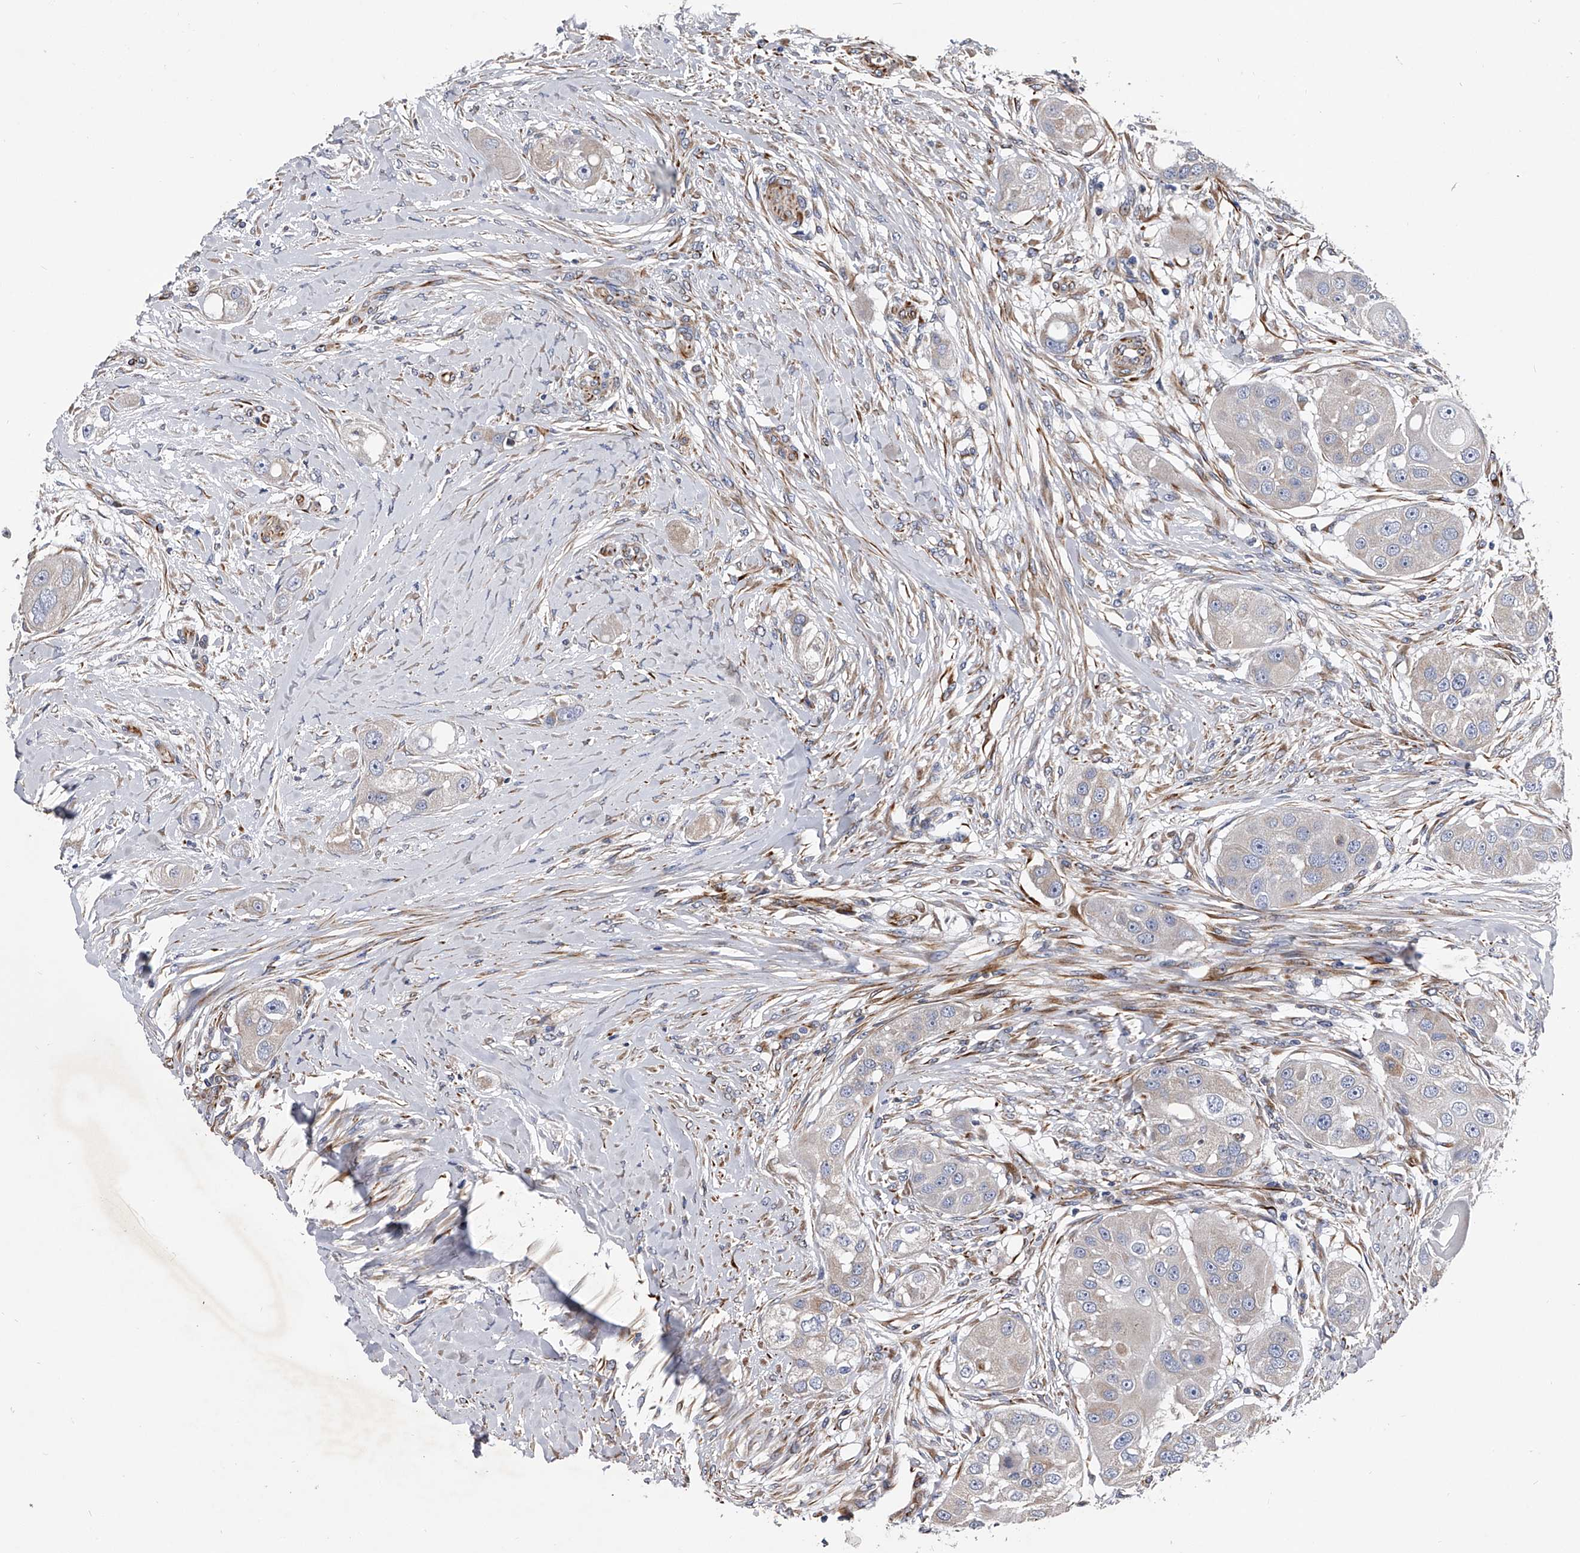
{"staining": {"intensity": "negative", "quantity": "none", "location": "none"}, "tissue": "head and neck cancer", "cell_type": "Tumor cells", "image_type": "cancer", "snomed": [{"axis": "morphology", "description": "Normal tissue, NOS"}, {"axis": "morphology", "description": "Squamous cell carcinoma, NOS"}, {"axis": "topography", "description": "Skeletal muscle"}, {"axis": "topography", "description": "Head-Neck"}], "caption": "IHC image of head and neck cancer stained for a protein (brown), which demonstrates no expression in tumor cells.", "gene": "EFCAB7", "patient": {"sex": "male", "age": 51}}